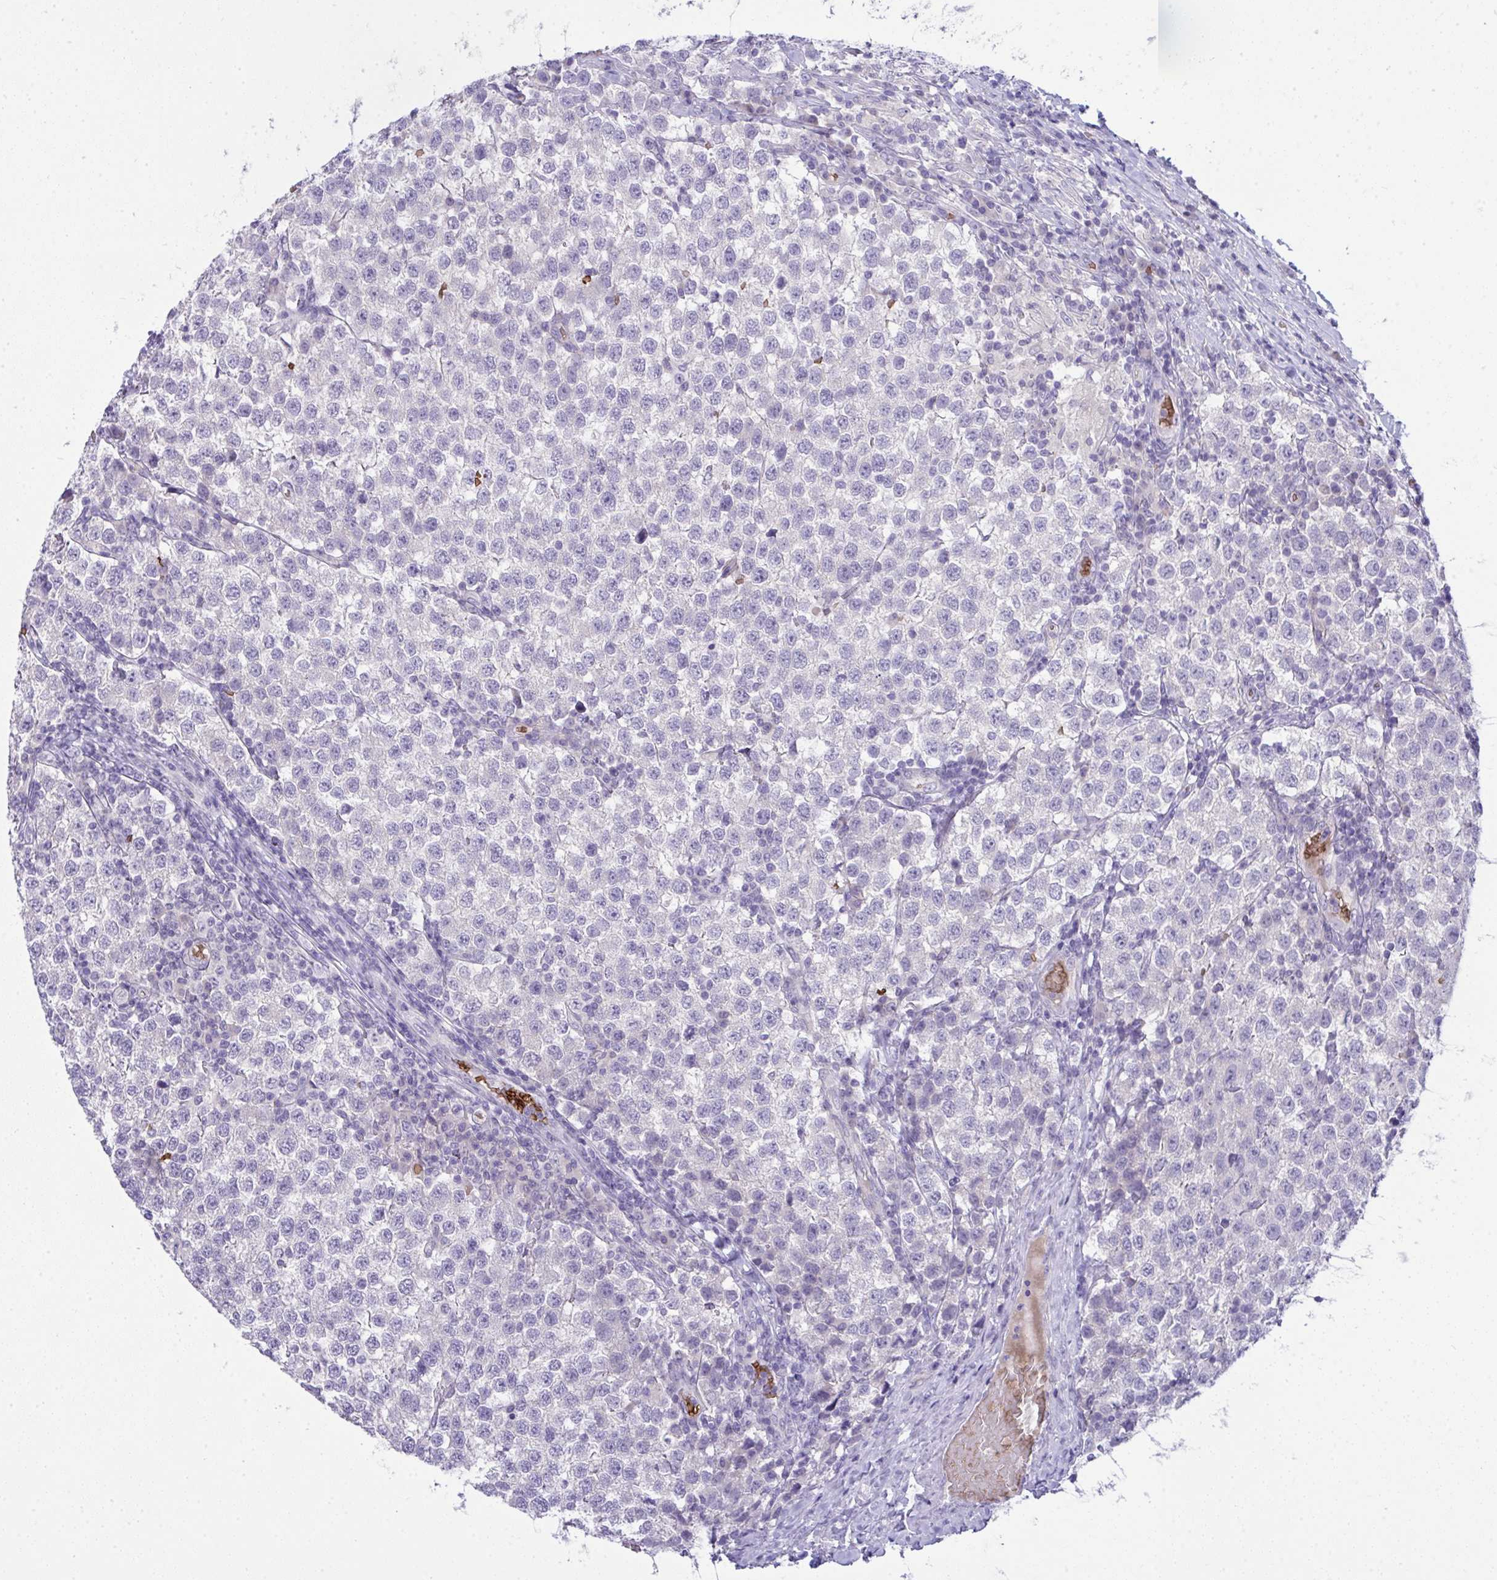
{"staining": {"intensity": "negative", "quantity": "none", "location": "none"}, "tissue": "testis cancer", "cell_type": "Tumor cells", "image_type": "cancer", "snomed": [{"axis": "morphology", "description": "Seminoma, NOS"}, {"axis": "topography", "description": "Testis"}], "caption": "This micrograph is of testis seminoma stained with immunohistochemistry (IHC) to label a protein in brown with the nuclei are counter-stained blue. There is no staining in tumor cells. (Stains: DAB immunohistochemistry (IHC) with hematoxylin counter stain, Microscopy: brightfield microscopy at high magnification).", "gene": "SPTB", "patient": {"sex": "male", "age": 34}}